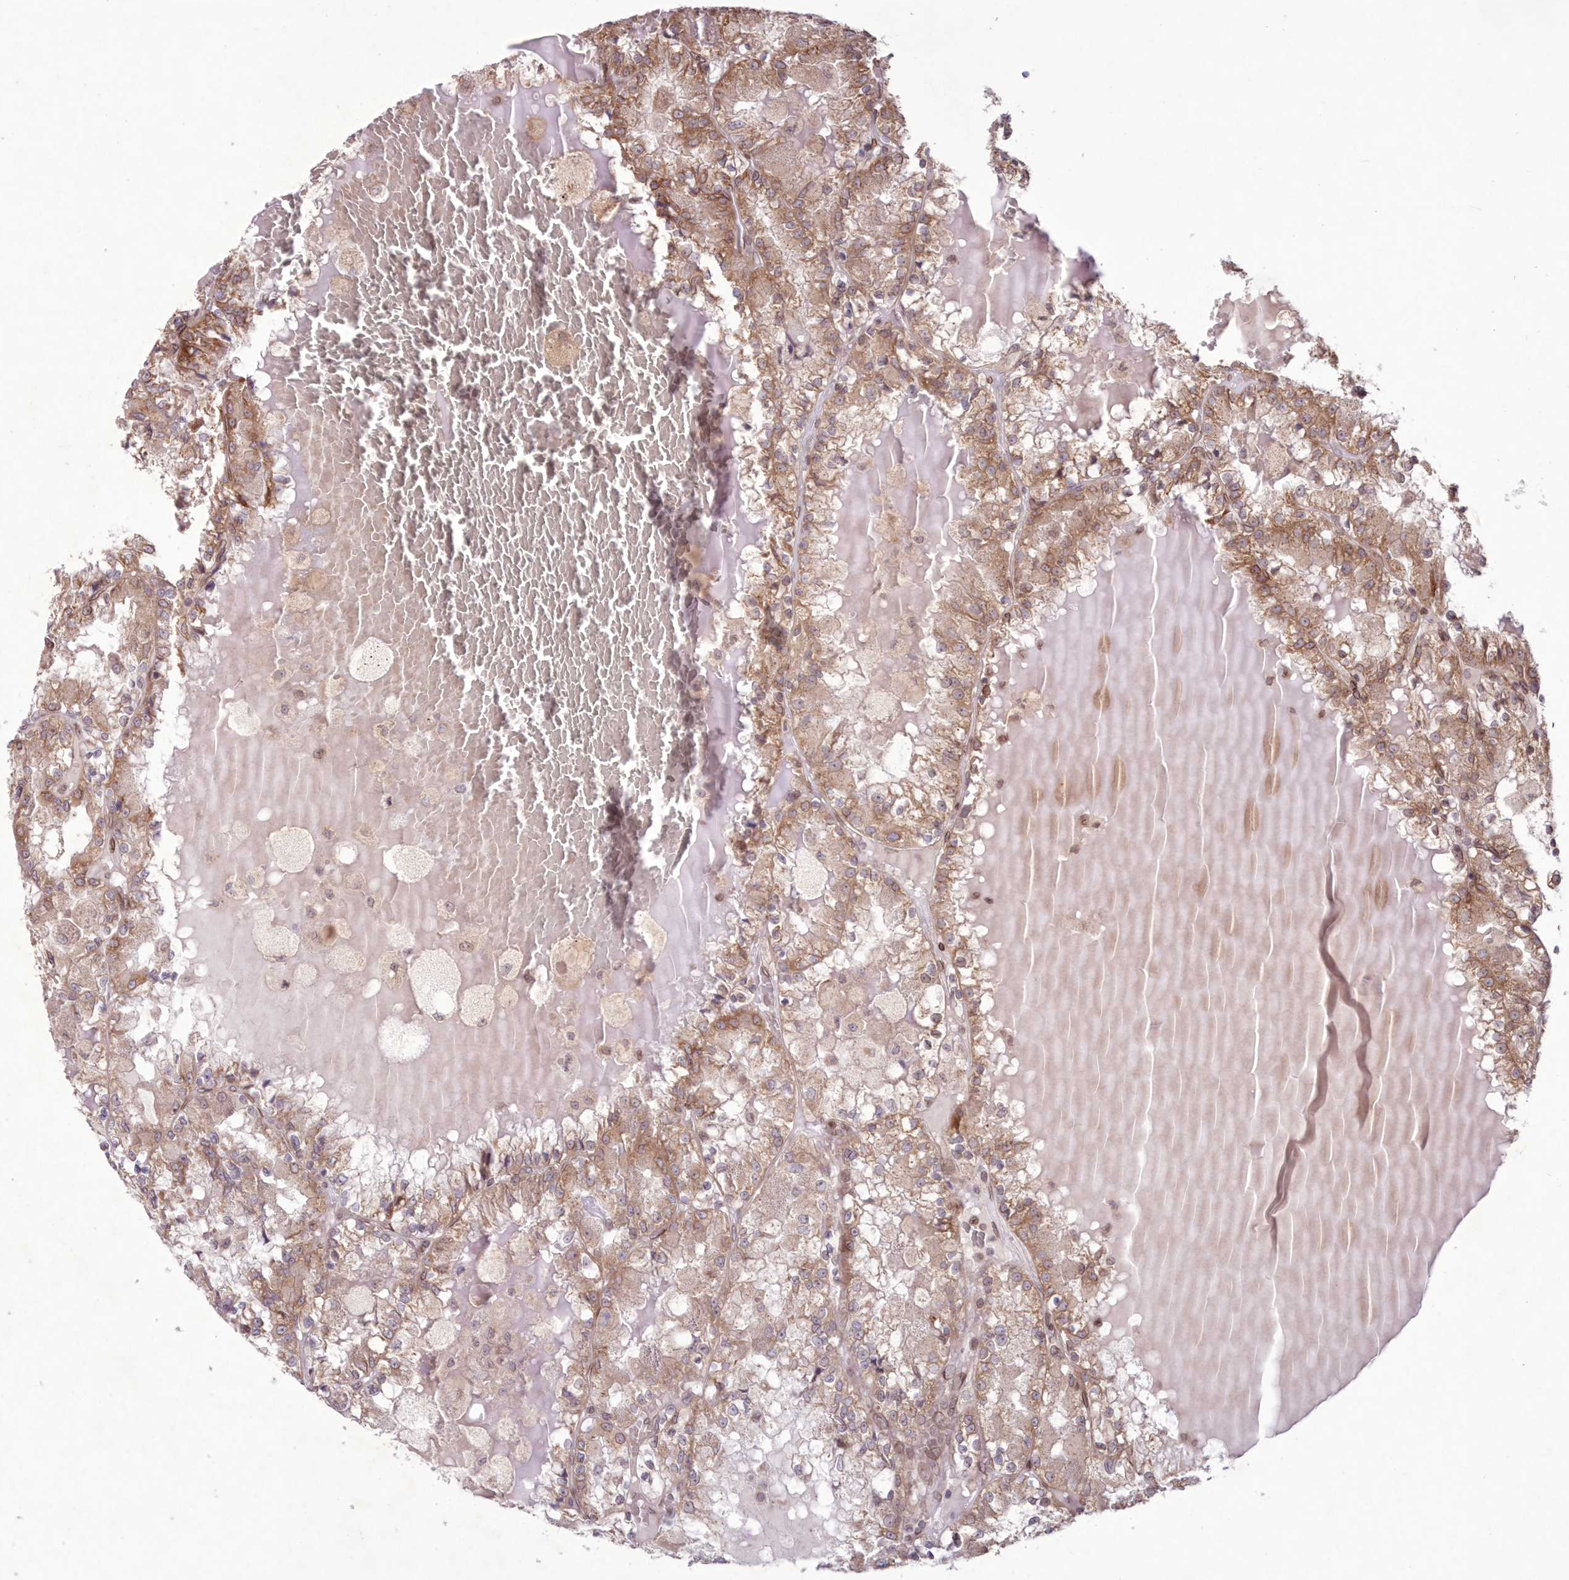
{"staining": {"intensity": "moderate", "quantity": ">75%", "location": "cytoplasmic/membranous"}, "tissue": "renal cancer", "cell_type": "Tumor cells", "image_type": "cancer", "snomed": [{"axis": "morphology", "description": "Adenocarcinoma, NOS"}, {"axis": "topography", "description": "Kidney"}], "caption": "A brown stain highlights moderate cytoplasmic/membranous positivity of a protein in human renal adenocarcinoma tumor cells. (brown staining indicates protein expression, while blue staining denotes nuclei).", "gene": "DNAJC27", "patient": {"sex": "female", "age": 56}}